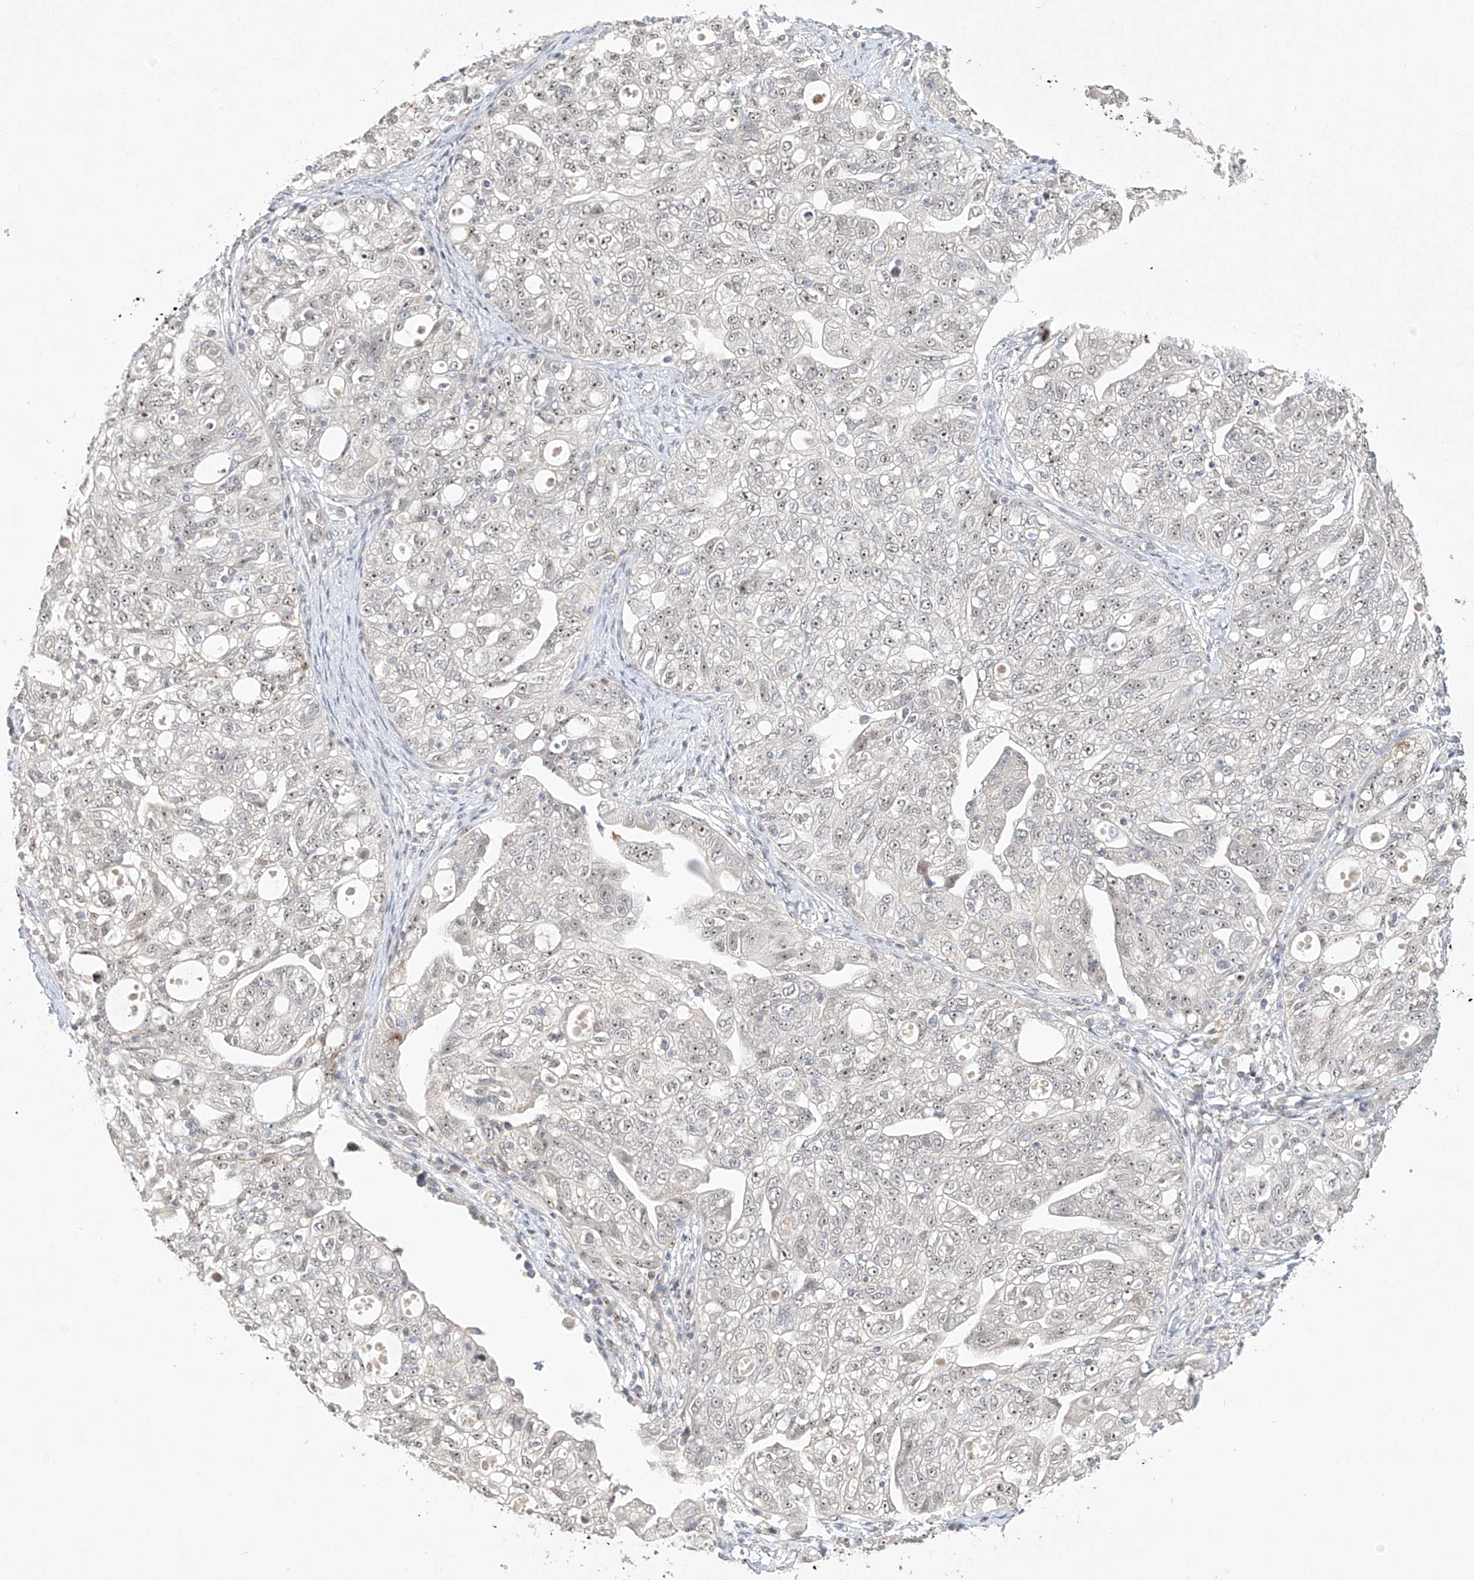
{"staining": {"intensity": "weak", "quantity": "<25%", "location": "nuclear"}, "tissue": "ovarian cancer", "cell_type": "Tumor cells", "image_type": "cancer", "snomed": [{"axis": "morphology", "description": "Carcinoma, NOS"}, {"axis": "morphology", "description": "Cystadenocarcinoma, serous, NOS"}, {"axis": "topography", "description": "Ovary"}], "caption": "Tumor cells show no significant expression in ovarian cancer (serous cystadenocarcinoma).", "gene": "TASP1", "patient": {"sex": "female", "age": 69}}